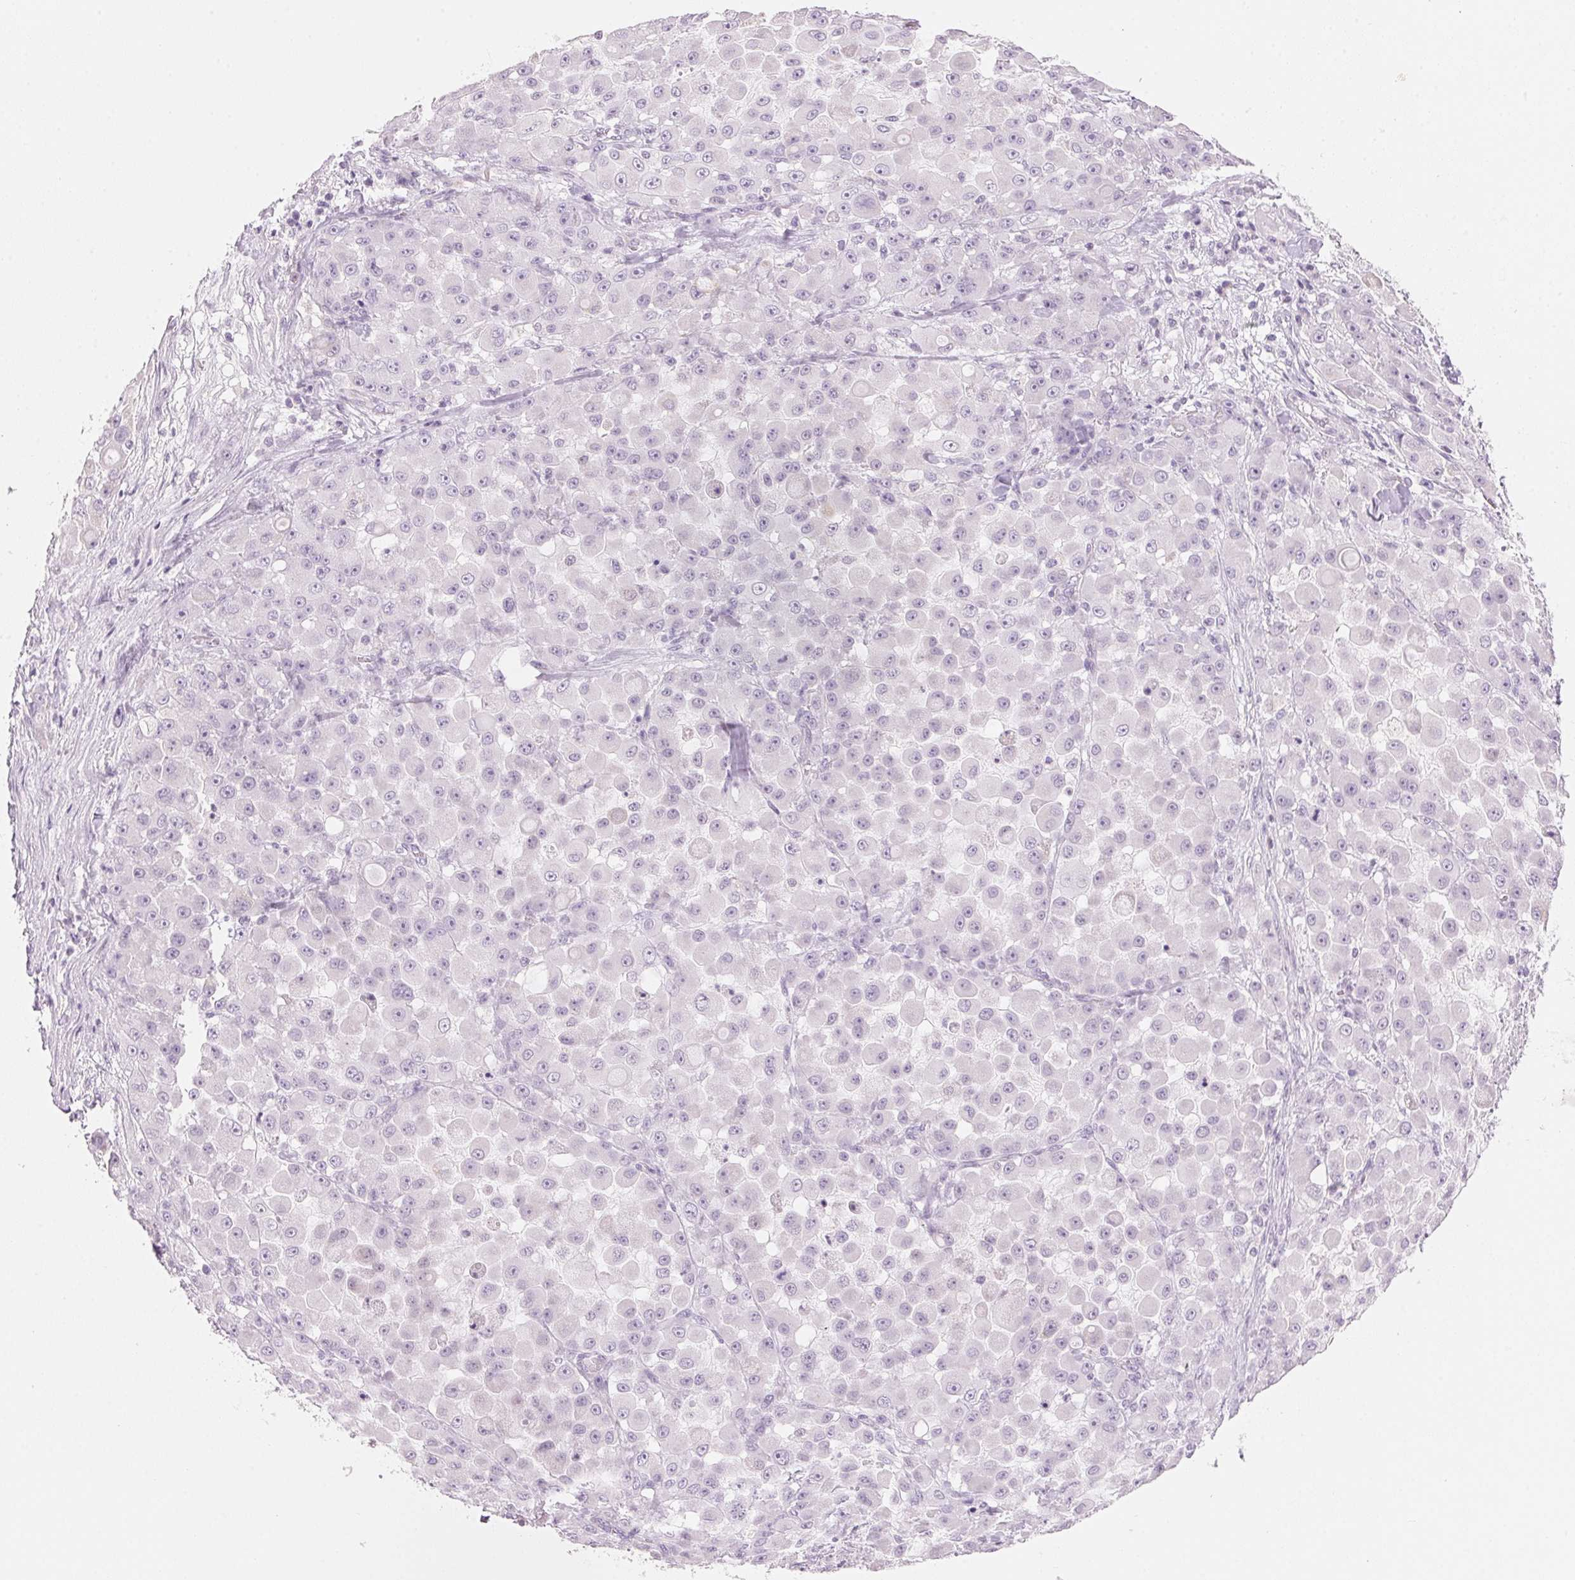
{"staining": {"intensity": "negative", "quantity": "none", "location": "none"}, "tissue": "stomach cancer", "cell_type": "Tumor cells", "image_type": "cancer", "snomed": [{"axis": "morphology", "description": "Adenocarcinoma, NOS"}, {"axis": "topography", "description": "Stomach"}], "caption": "Immunohistochemistry of human stomach cancer (adenocarcinoma) reveals no expression in tumor cells.", "gene": "HOXB13", "patient": {"sex": "female", "age": 76}}